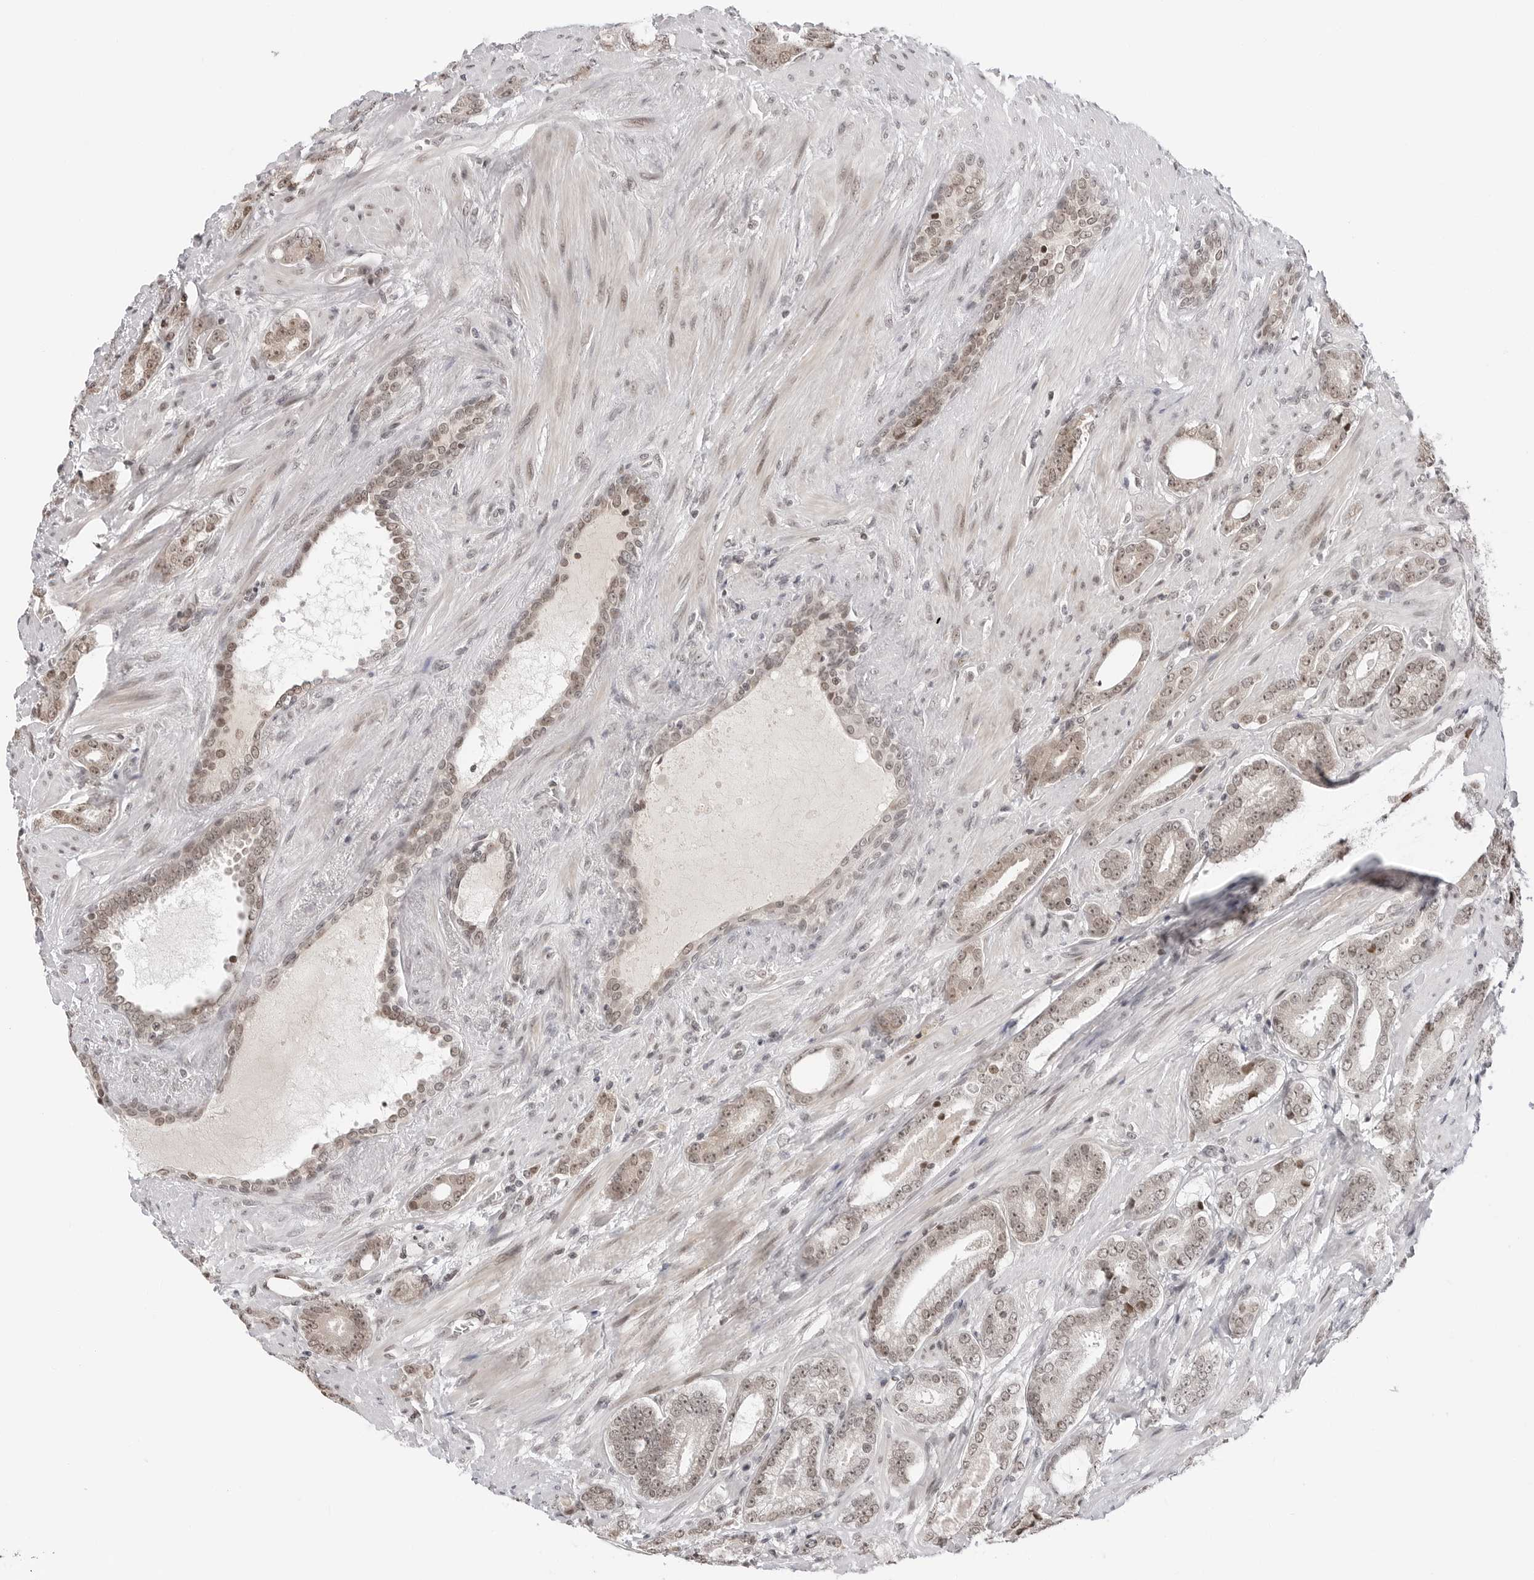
{"staining": {"intensity": "moderate", "quantity": "25%-75%", "location": "nuclear"}, "tissue": "prostate cancer", "cell_type": "Tumor cells", "image_type": "cancer", "snomed": [{"axis": "morphology", "description": "Adenocarcinoma, High grade"}, {"axis": "topography", "description": "Prostate"}], "caption": "A brown stain highlights moderate nuclear expression of a protein in prostate cancer tumor cells.", "gene": "C8orf33", "patient": {"sex": "male", "age": 73}}